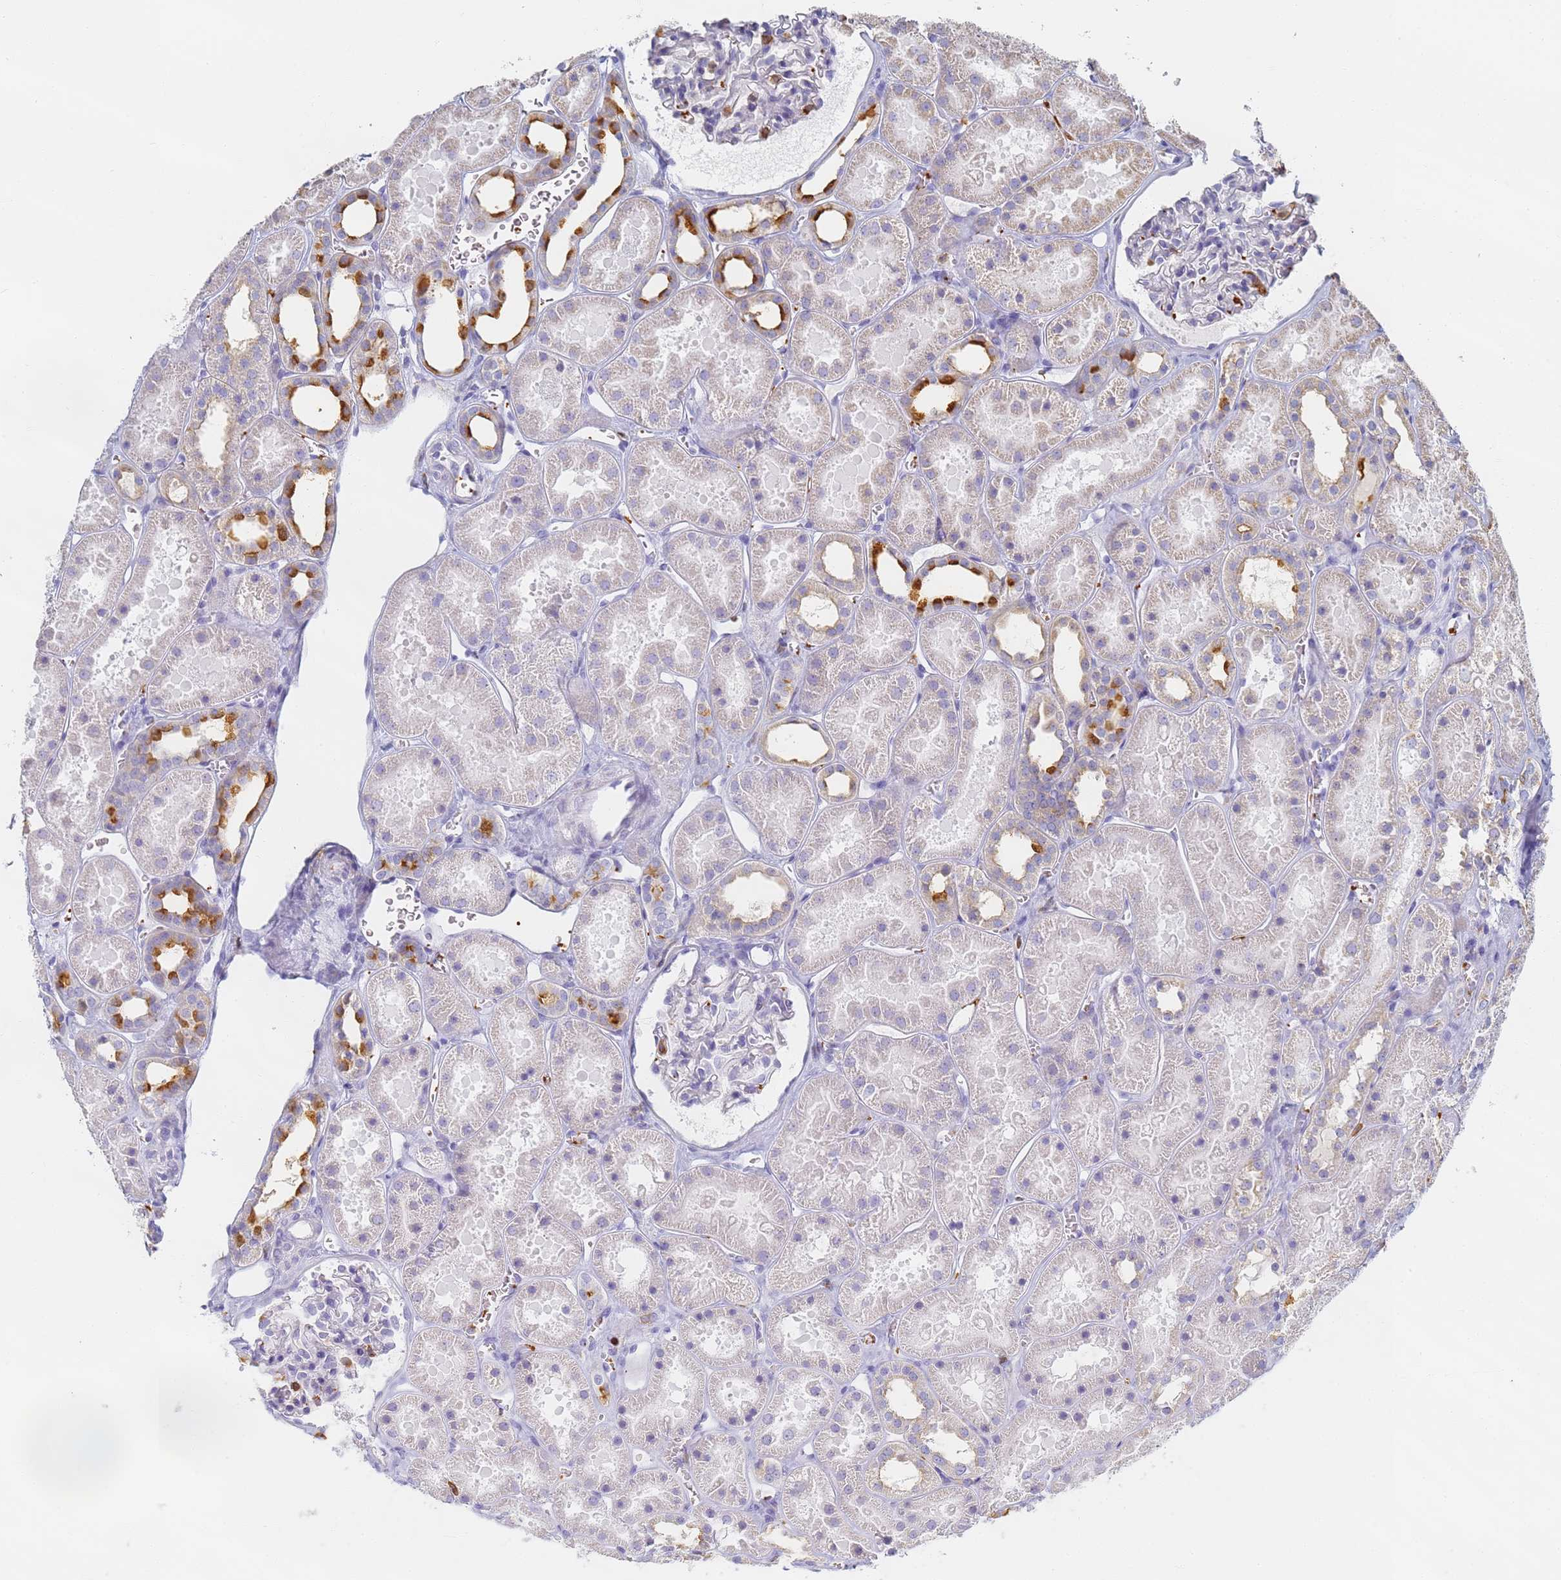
{"staining": {"intensity": "moderate", "quantity": "<25%", "location": "cytoplasmic/membranous"}, "tissue": "kidney", "cell_type": "Cells in glomeruli", "image_type": "normal", "snomed": [{"axis": "morphology", "description": "Normal tissue, NOS"}, {"axis": "topography", "description": "Kidney"}], "caption": "IHC (DAB) staining of unremarkable human kidney reveals moderate cytoplasmic/membranous protein positivity in approximately <25% of cells in glomeruli.", "gene": "BIN2", "patient": {"sex": "female", "age": 41}}